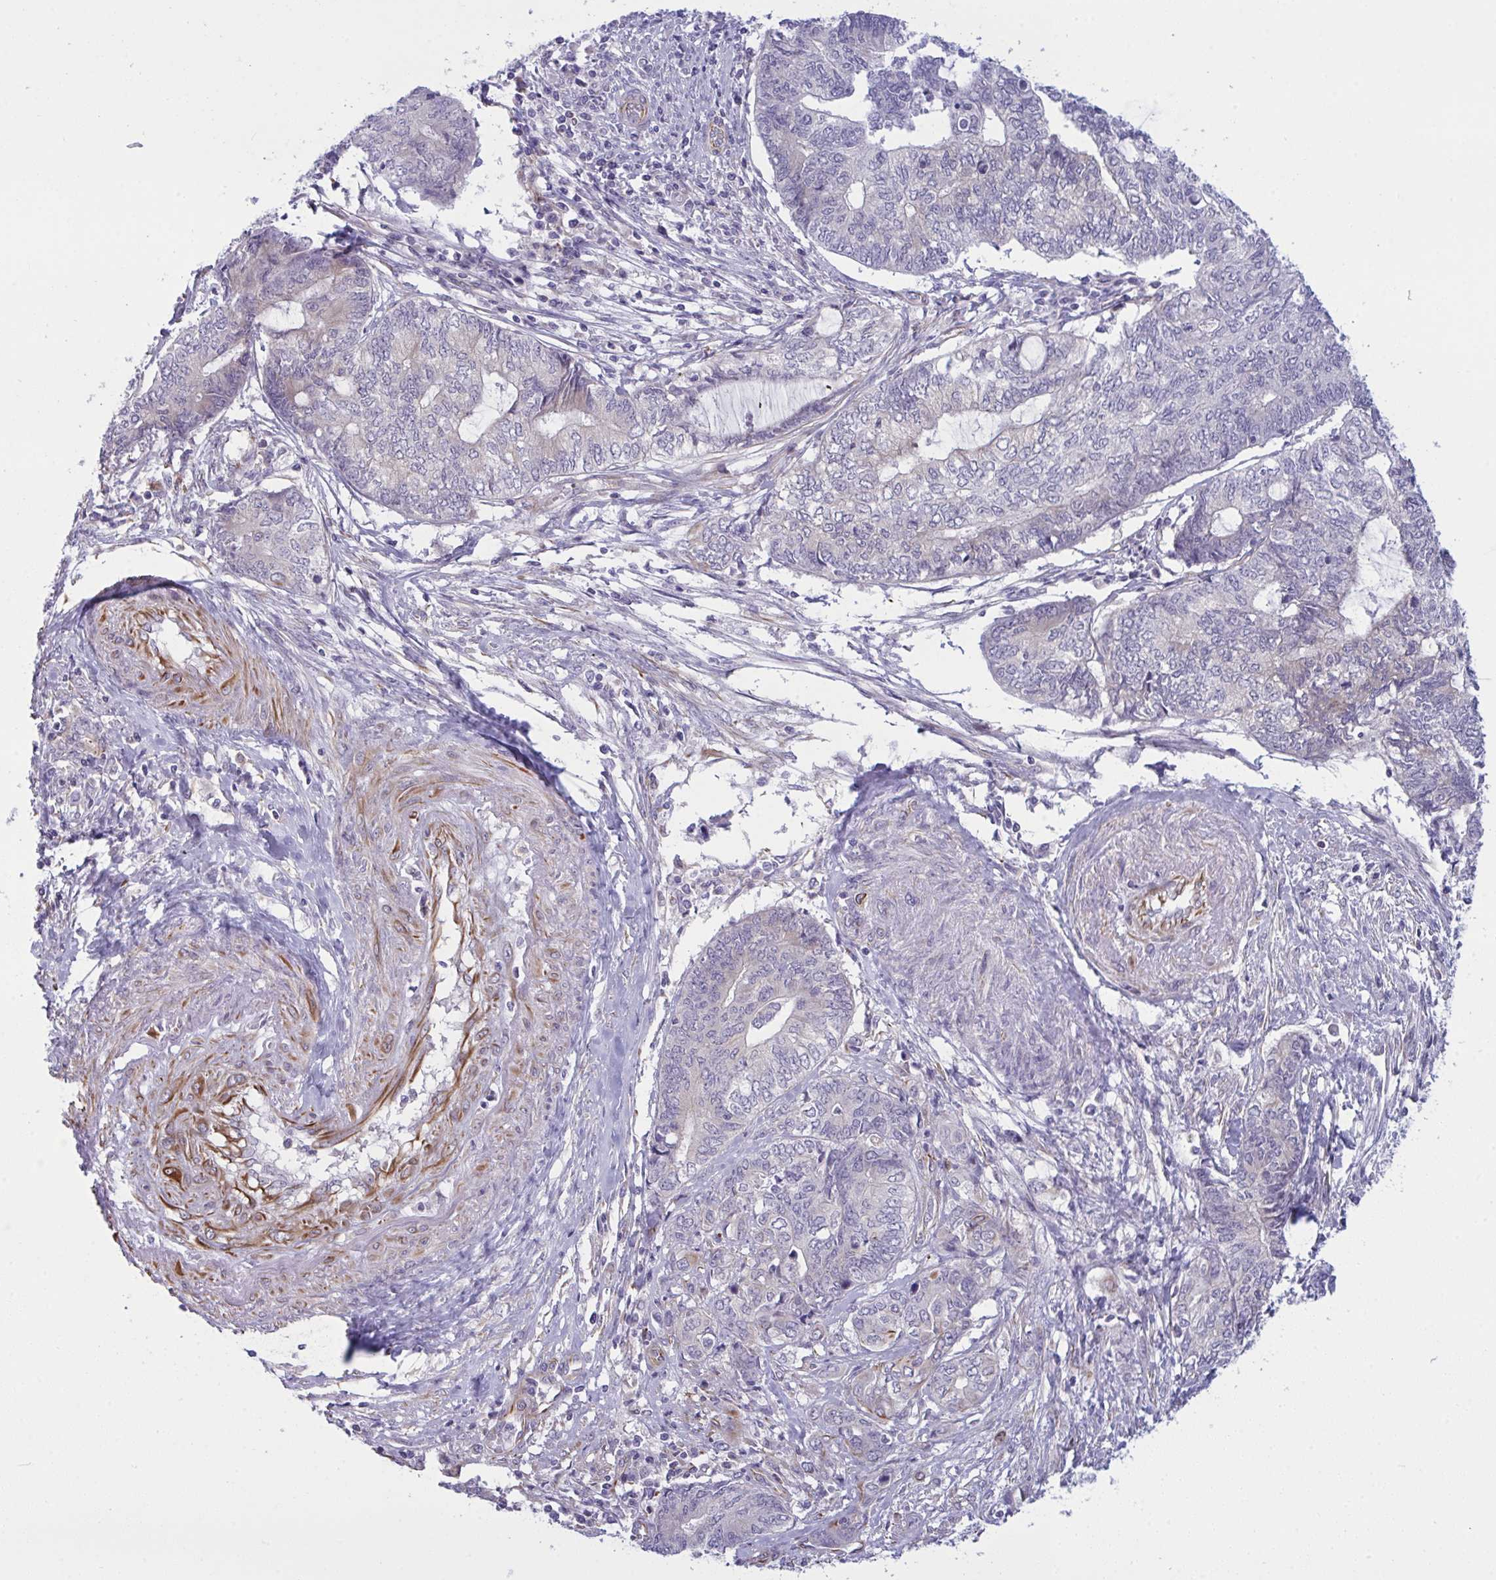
{"staining": {"intensity": "negative", "quantity": "none", "location": "none"}, "tissue": "endometrial cancer", "cell_type": "Tumor cells", "image_type": "cancer", "snomed": [{"axis": "morphology", "description": "Adenocarcinoma, NOS"}, {"axis": "topography", "description": "Uterus"}, {"axis": "topography", "description": "Endometrium"}], "caption": "Immunohistochemical staining of endometrial adenocarcinoma exhibits no significant positivity in tumor cells. Brightfield microscopy of immunohistochemistry stained with DAB (brown) and hematoxylin (blue), captured at high magnification.", "gene": "DCBLD1", "patient": {"sex": "female", "age": 70}}